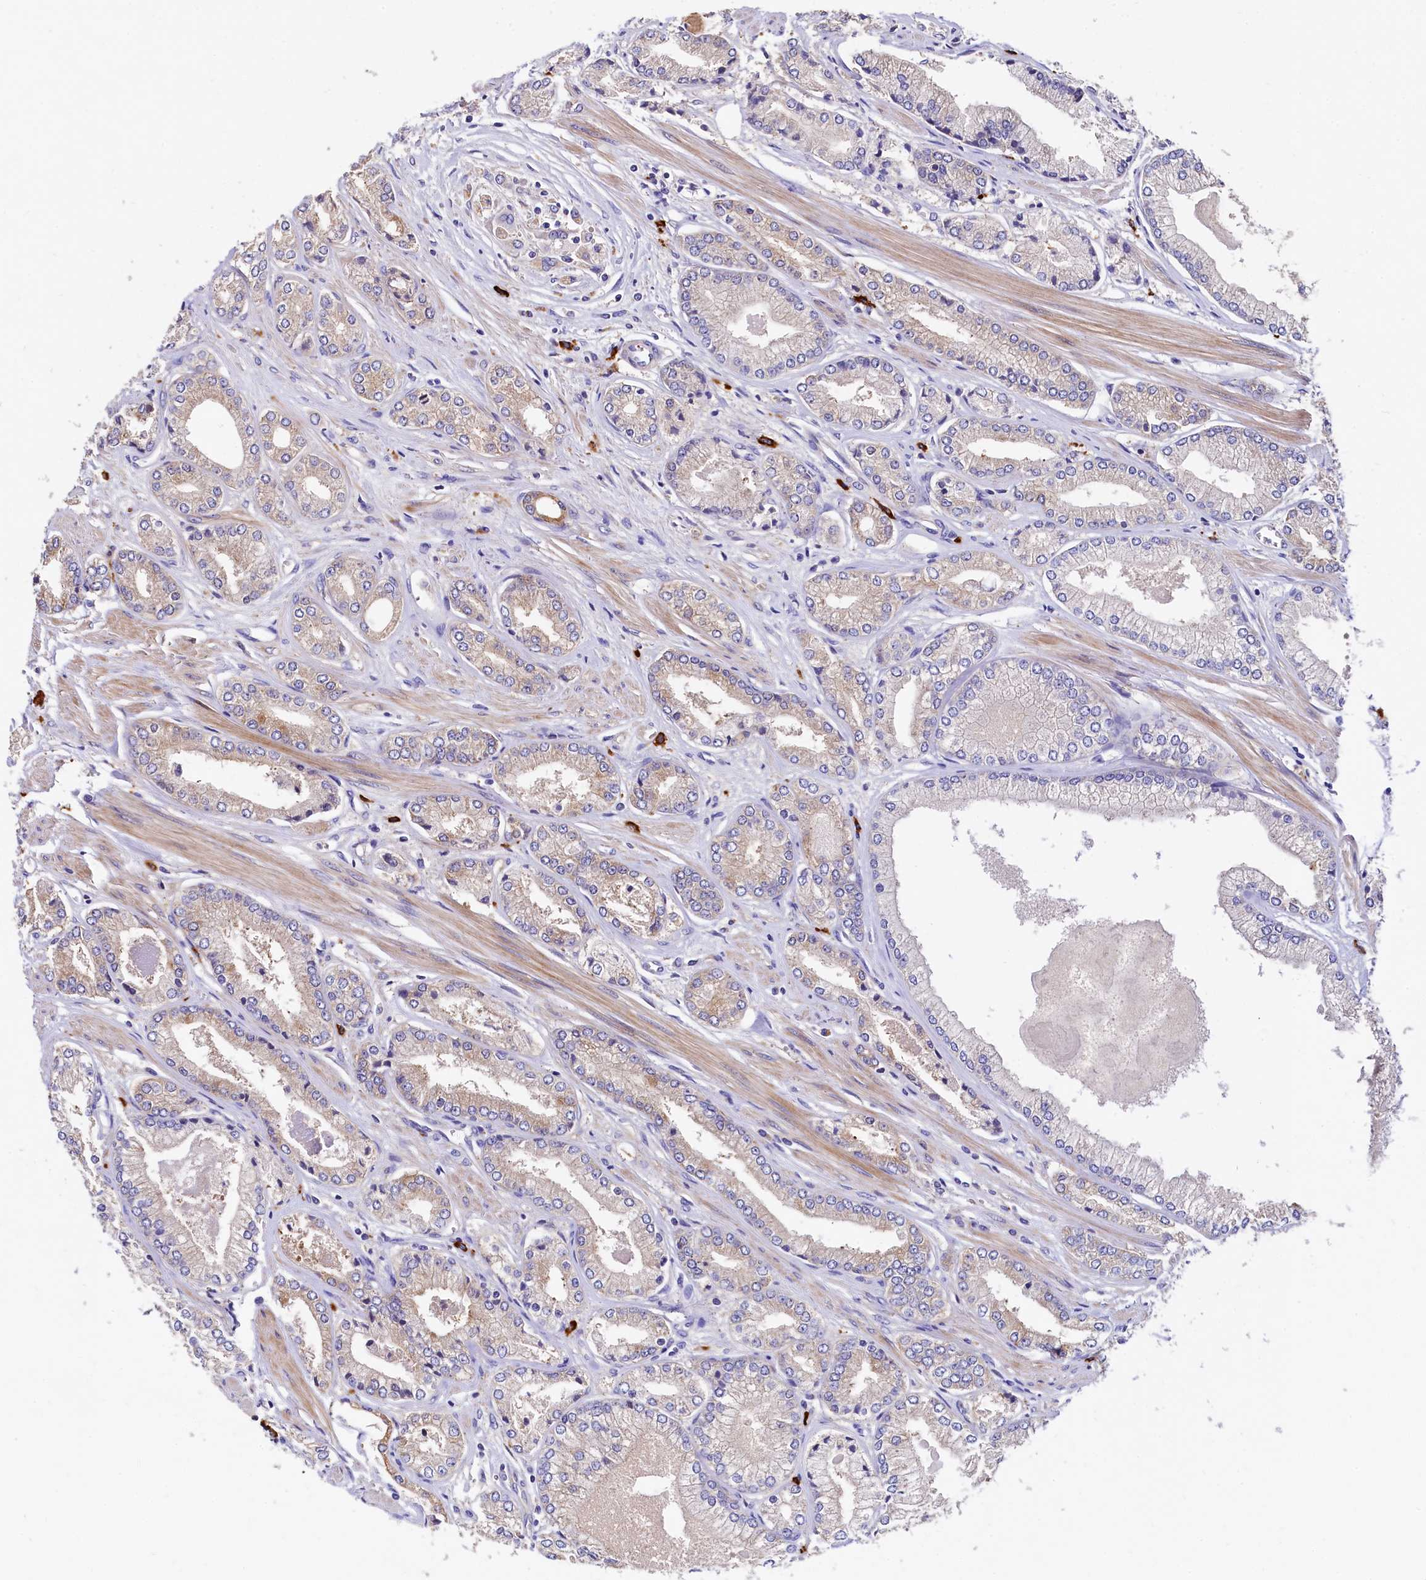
{"staining": {"intensity": "negative", "quantity": "none", "location": "none"}, "tissue": "prostate cancer", "cell_type": "Tumor cells", "image_type": "cancer", "snomed": [{"axis": "morphology", "description": "Adenocarcinoma, Low grade"}, {"axis": "topography", "description": "Prostate"}], "caption": "Tumor cells are negative for protein expression in human adenocarcinoma (low-grade) (prostate).", "gene": "EPS8L2", "patient": {"sex": "male", "age": 60}}